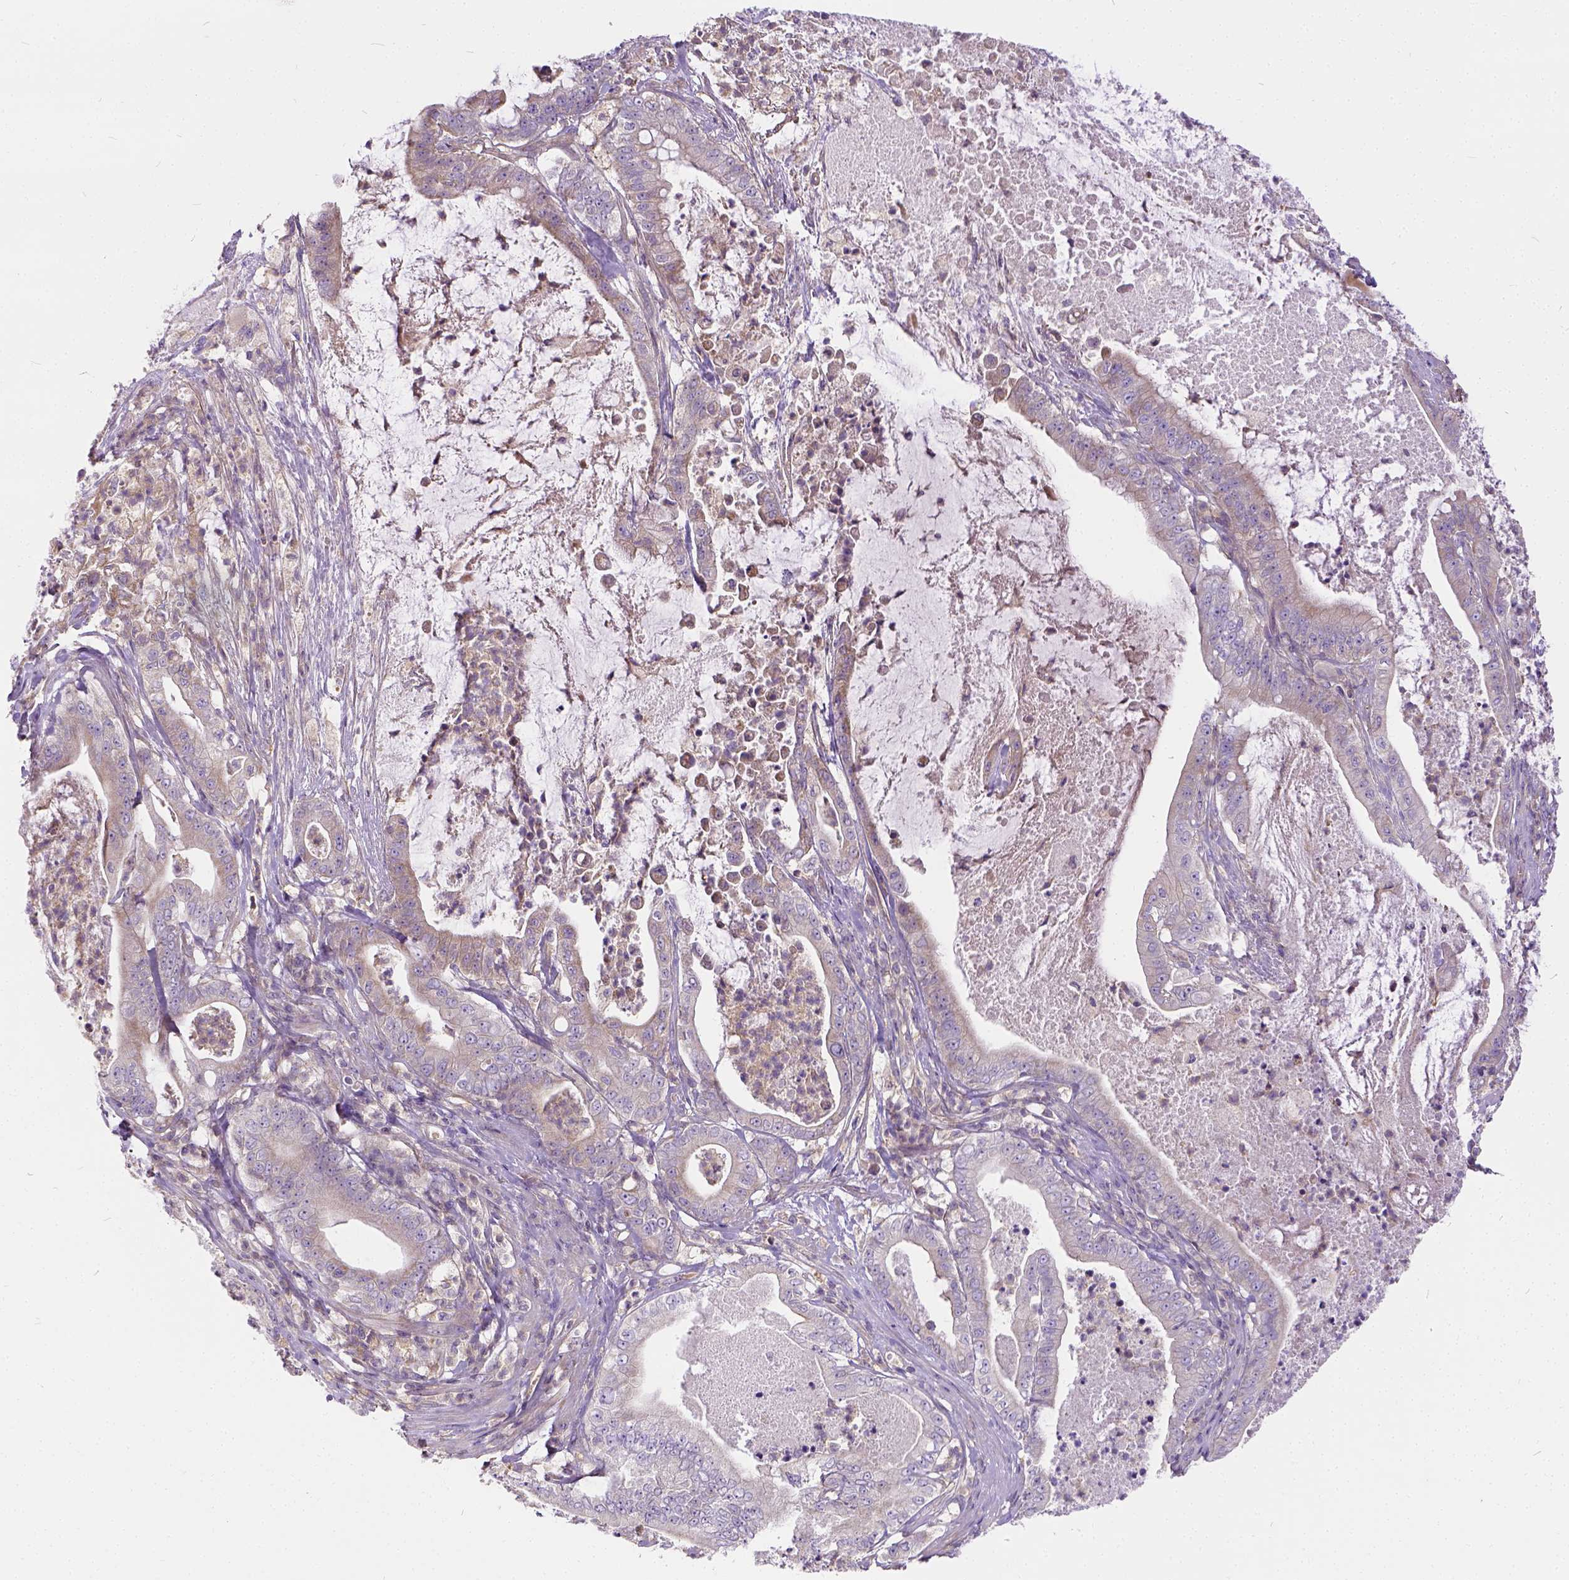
{"staining": {"intensity": "negative", "quantity": "none", "location": "none"}, "tissue": "pancreatic cancer", "cell_type": "Tumor cells", "image_type": "cancer", "snomed": [{"axis": "morphology", "description": "Adenocarcinoma, NOS"}, {"axis": "topography", "description": "Pancreas"}], "caption": "Immunohistochemical staining of human pancreatic cancer reveals no significant expression in tumor cells.", "gene": "CADM4", "patient": {"sex": "male", "age": 71}}